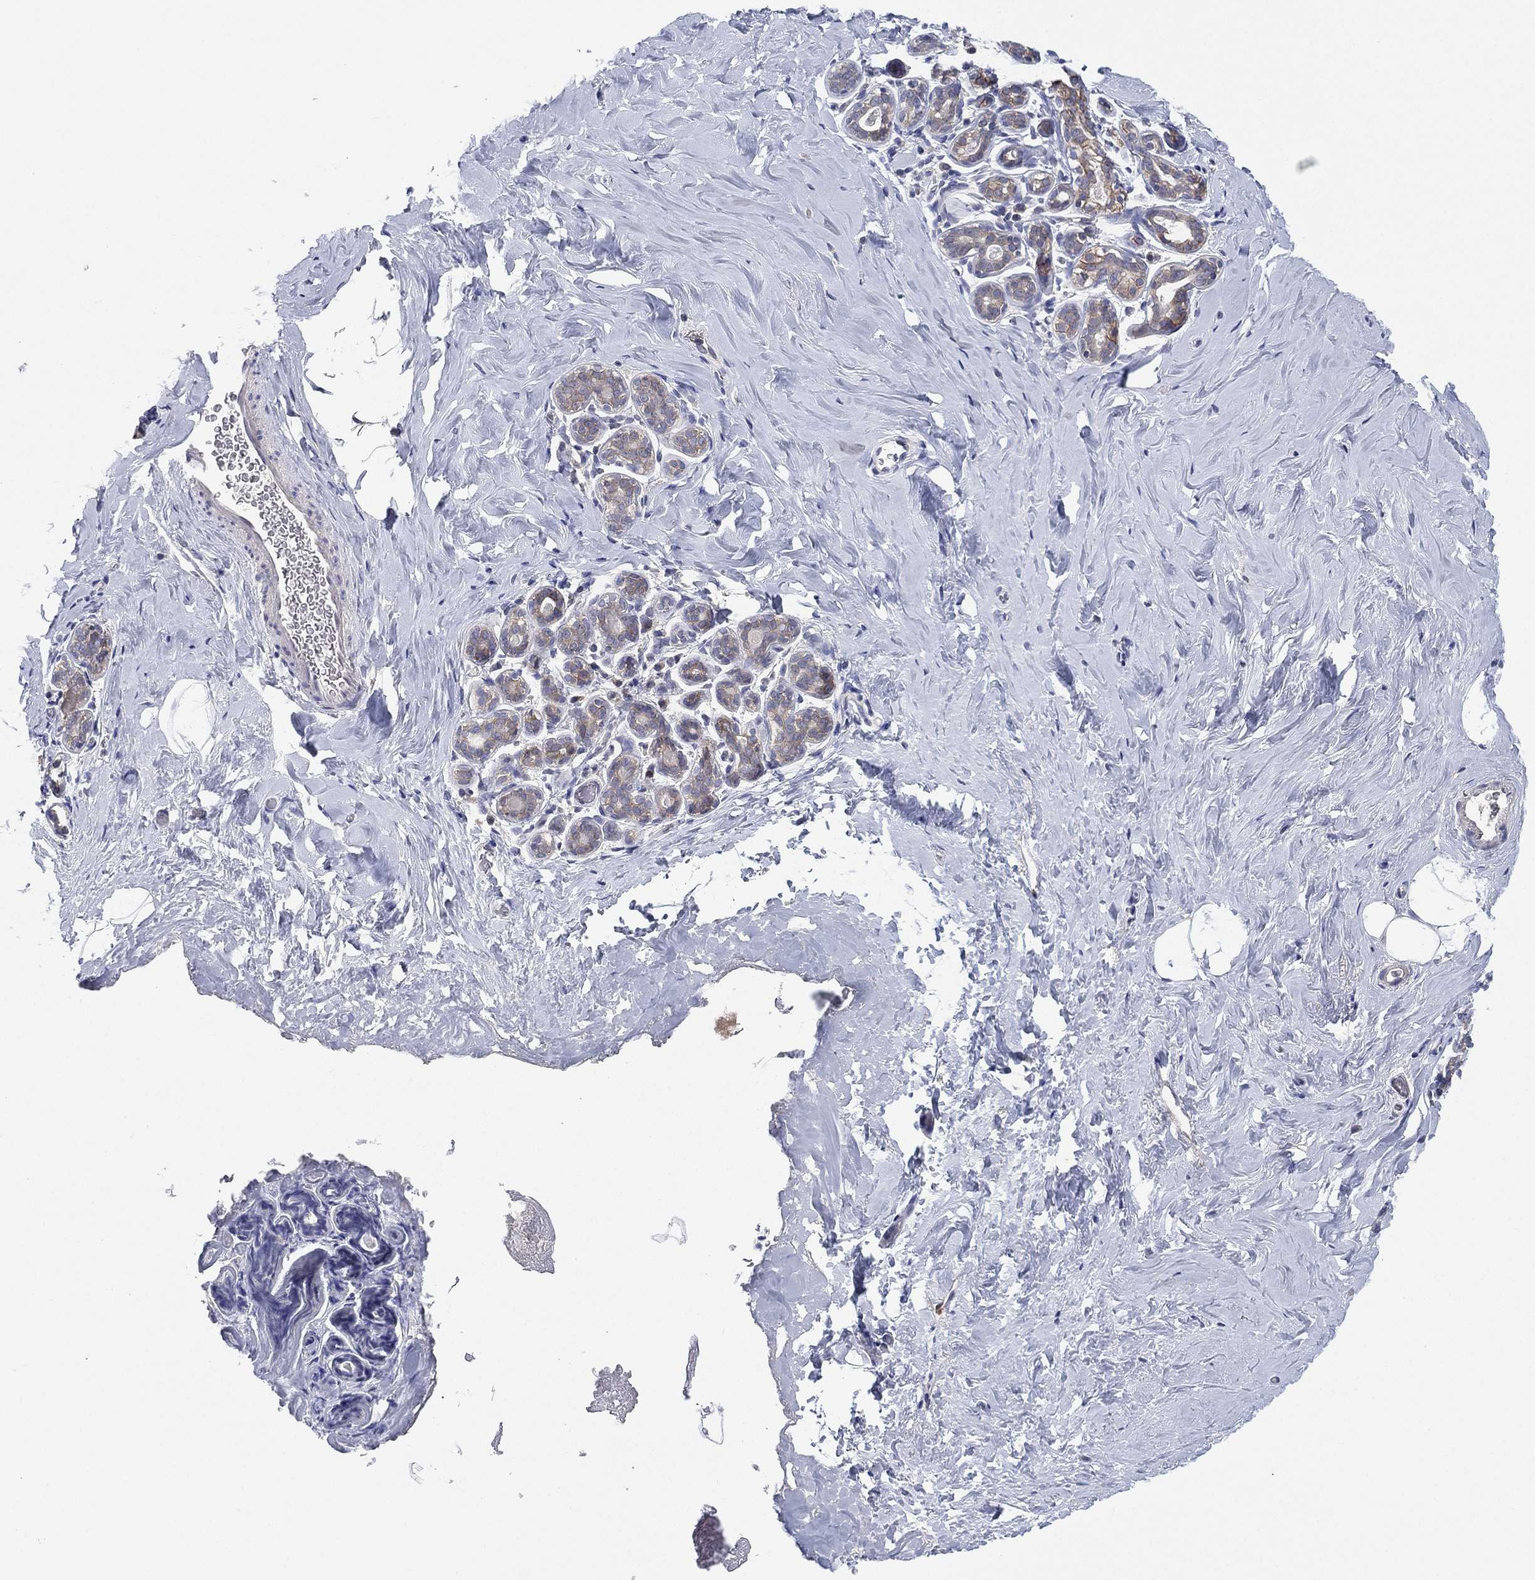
{"staining": {"intensity": "negative", "quantity": "none", "location": "none"}, "tissue": "breast", "cell_type": "Adipocytes", "image_type": "normal", "snomed": [{"axis": "morphology", "description": "Normal tissue, NOS"}, {"axis": "topography", "description": "Skin"}, {"axis": "topography", "description": "Breast"}], "caption": "The photomicrograph demonstrates no significant expression in adipocytes of breast. (Stains: DAB (3,3'-diaminobenzidine) IHC with hematoxylin counter stain, Microscopy: brightfield microscopy at high magnification).", "gene": "MPP7", "patient": {"sex": "female", "age": 43}}